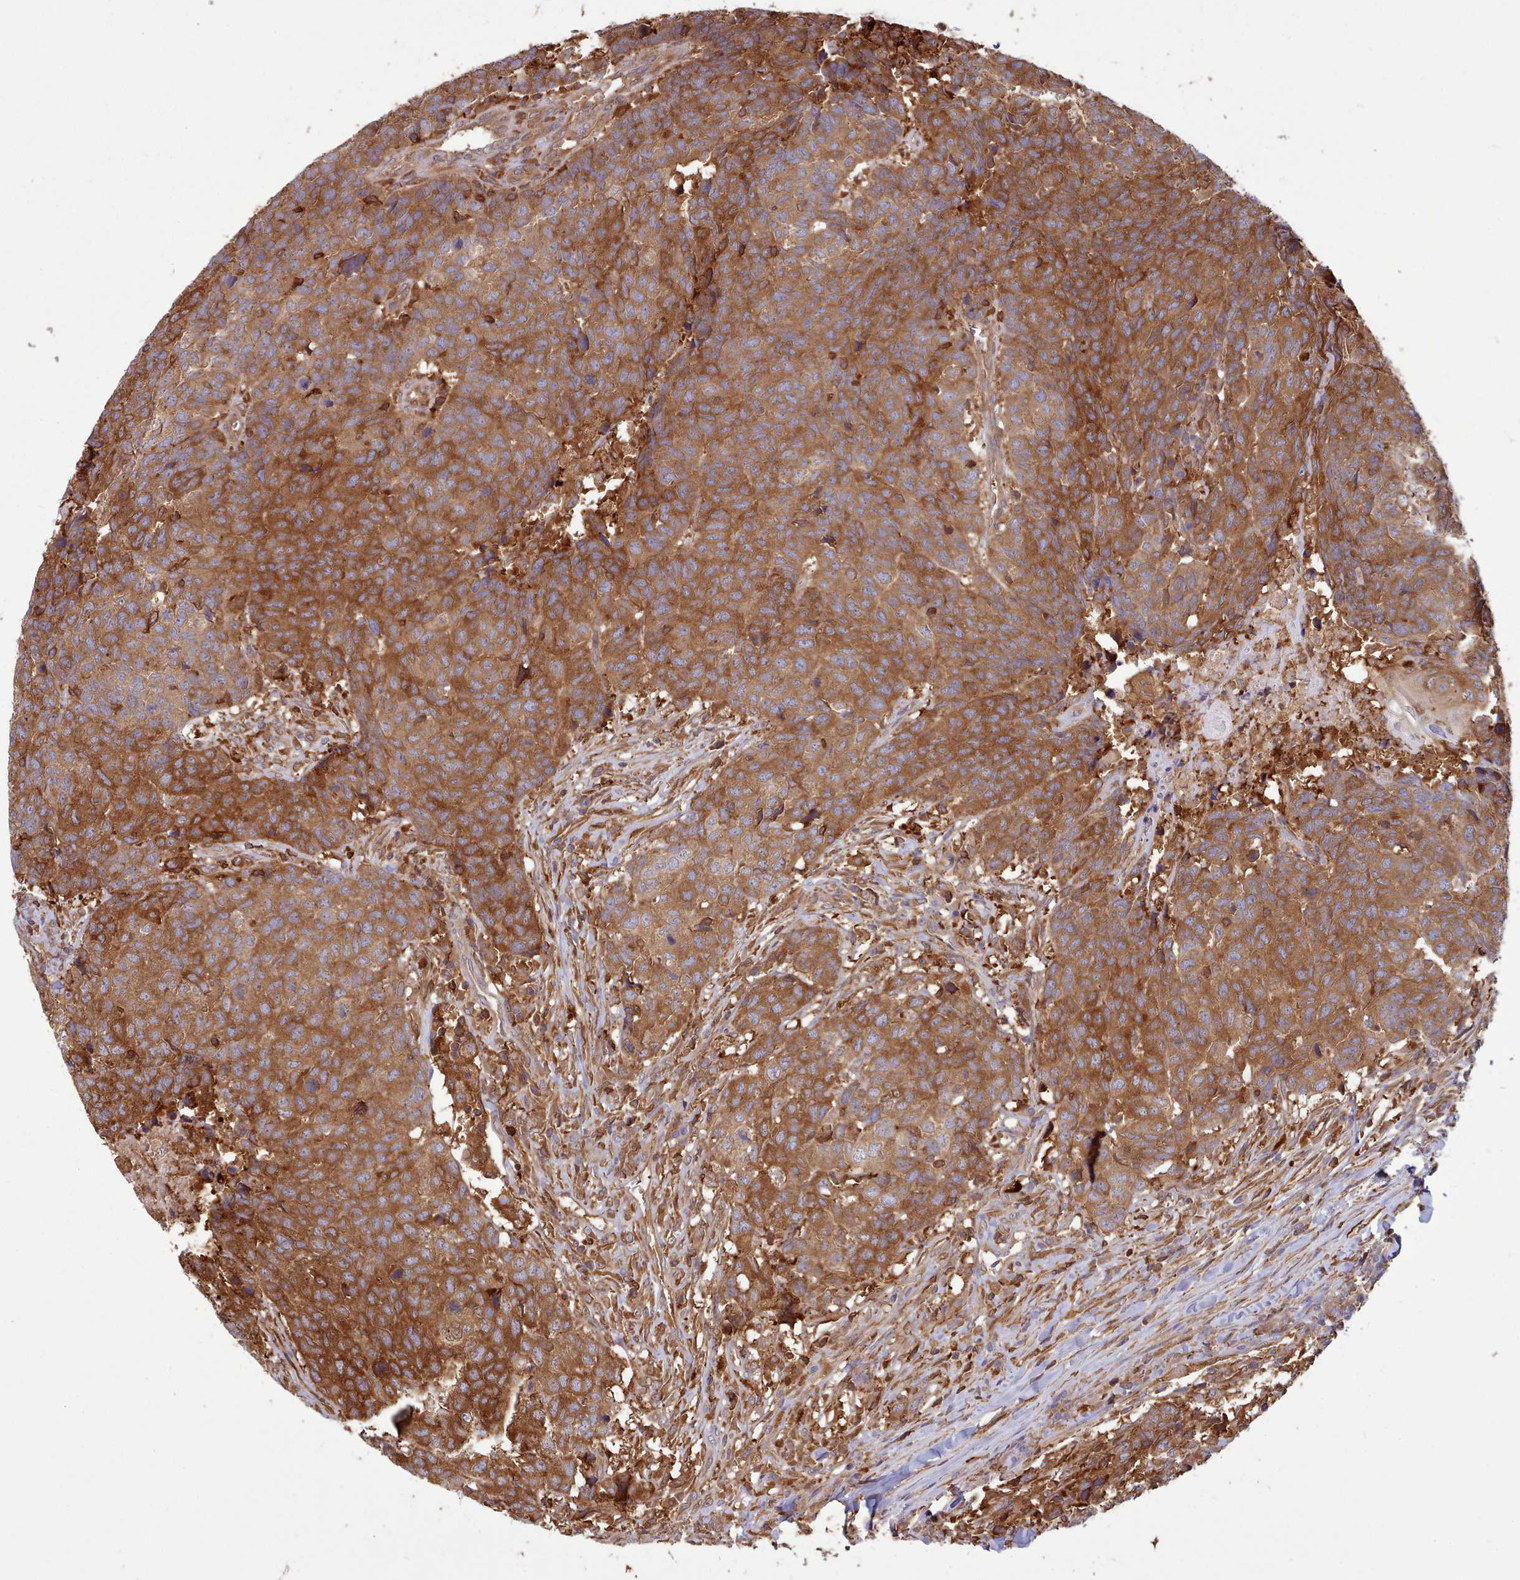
{"staining": {"intensity": "moderate", "quantity": ">75%", "location": "cytoplasmic/membranous"}, "tissue": "head and neck cancer", "cell_type": "Tumor cells", "image_type": "cancer", "snomed": [{"axis": "morphology", "description": "Normal tissue, NOS"}, {"axis": "morphology", "description": "Squamous cell carcinoma, NOS"}, {"axis": "topography", "description": "Skeletal muscle"}, {"axis": "topography", "description": "Vascular tissue"}, {"axis": "topography", "description": "Peripheral nerve tissue"}, {"axis": "topography", "description": "Head-Neck"}], "caption": "IHC of head and neck squamous cell carcinoma shows medium levels of moderate cytoplasmic/membranous expression in about >75% of tumor cells.", "gene": "SLC4A9", "patient": {"sex": "male", "age": 66}}